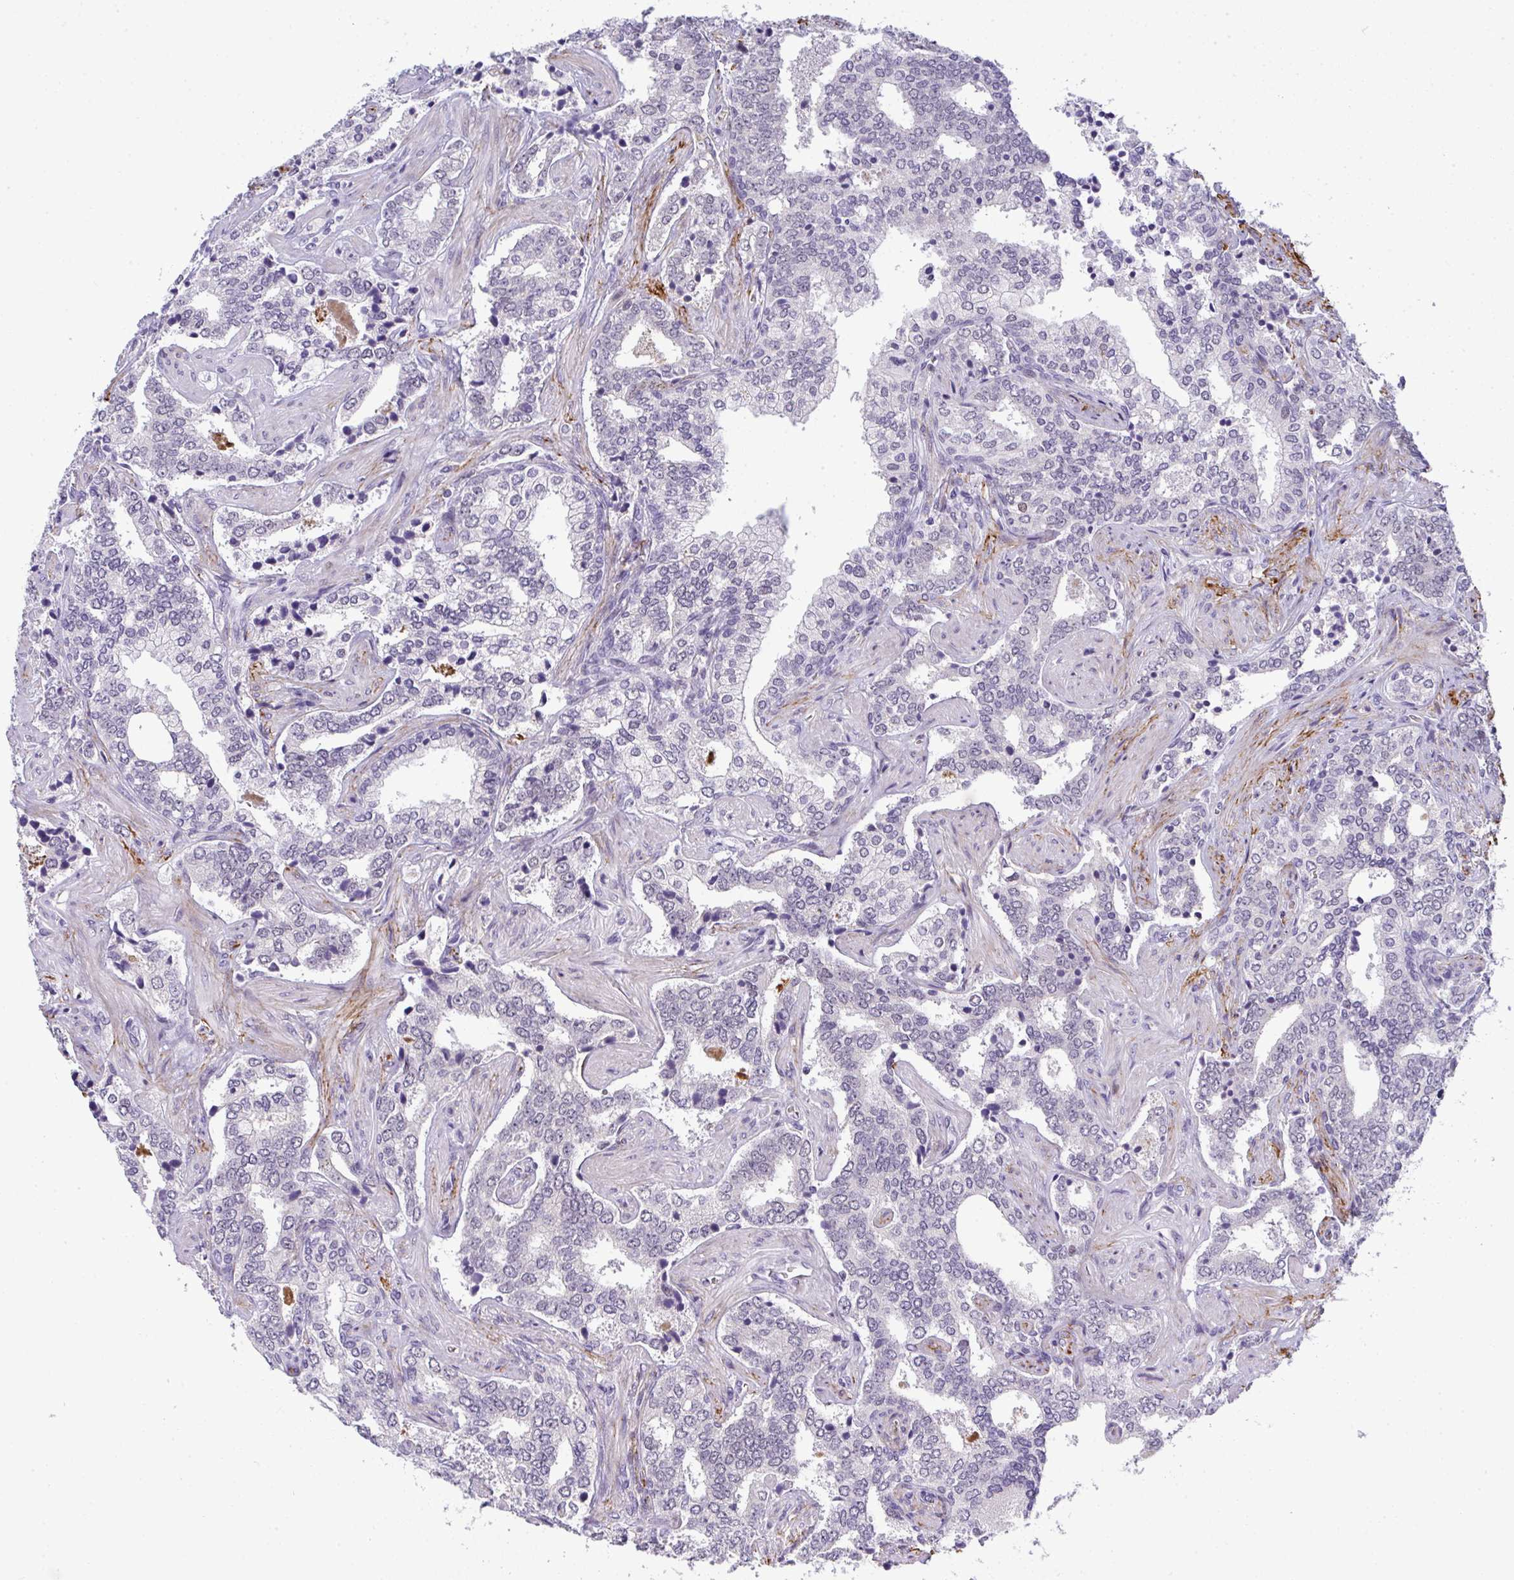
{"staining": {"intensity": "negative", "quantity": "none", "location": "none"}, "tissue": "prostate cancer", "cell_type": "Tumor cells", "image_type": "cancer", "snomed": [{"axis": "morphology", "description": "Adenocarcinoma, High grade"}, {"axis": "topography", "description": "Prostate"}], "caption": "High magnification brightfield microscopy of prostate cancer (adenocarcinoma (high-grade)) stained with DAB (3,3'-diaminobenzidine) (brown) and counterstained with hematoxylin (blue): tumor cells show no significant staining.", "gene": "TNMD", "patient": {"sex": "male", "age": 60}}